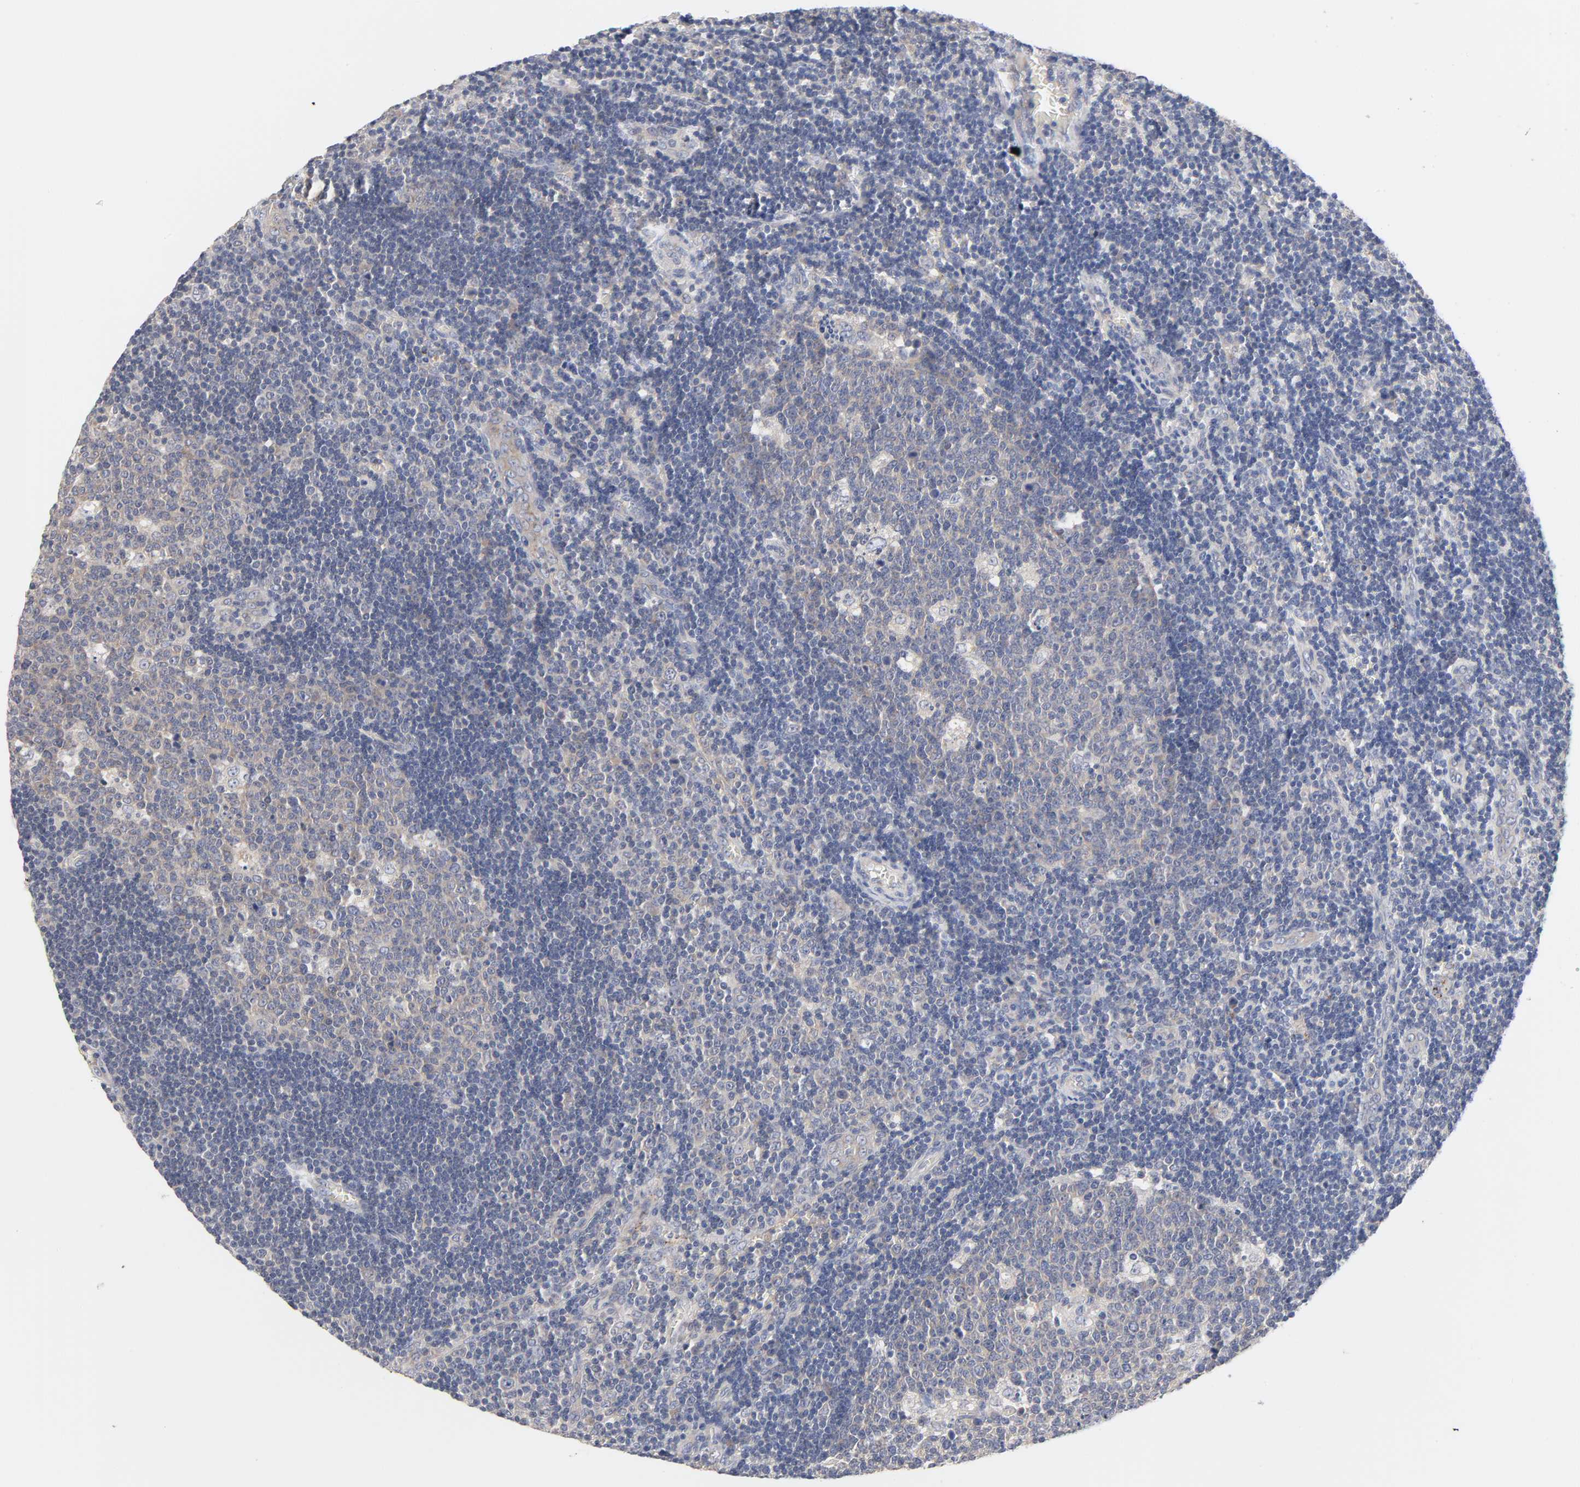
{"staining": {"intensity": "negative", "quantity": "none", "location": "none"}, "tissue": "lymph node", "cell_type": "Germinal center cells", "image_type": "normal", "snomed": [{"axis": "morphology", "description": "Normal tissue, NOS"}, {"axis": "topography", "description": "Lymph node"}, {"axis": "topography", "description": "Salivary gland"}], "caption": "The image exhibits no significant expression in germinal center cells of lymph node. The staining is performed using DAB brown chromogen with nuclei counter-stained in using hematoxylin.", "gene": "C17orf75", "patient": {"sex": "male", "age": 8}}